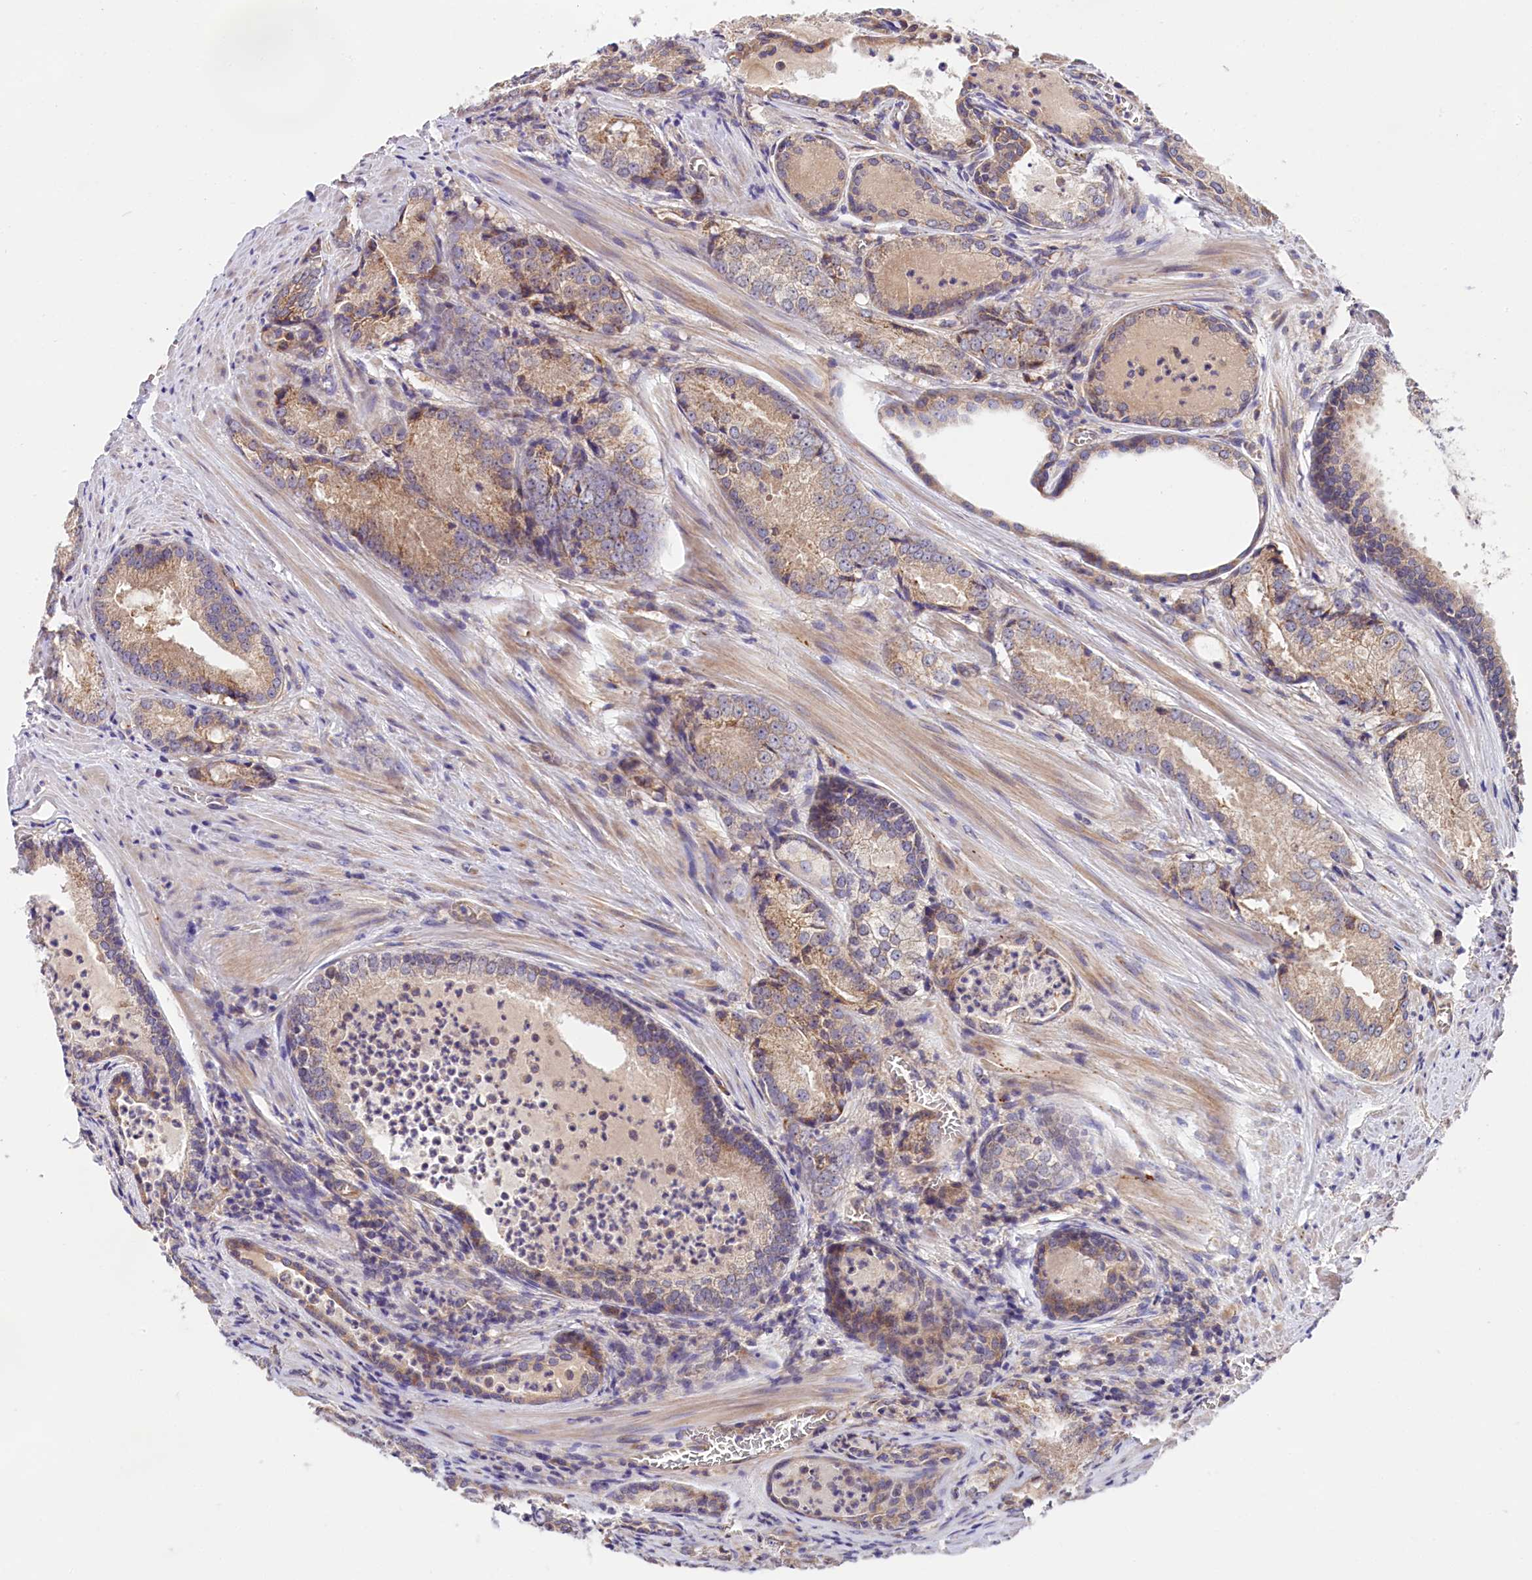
{"staining": {"intensity": "weak", "quantity": "<25%", "location": "cytoplasmic/membranous"}, "tissue": "prostate cancer", "cell_type": "Tumor cells", "image_type": "cancer", "snomed": [{"axis": "morphology", "description": "Adenocarcinoma, Low grade"}, {"axis": "topography", "description": "Prostate"}], "caption": "Immunohistochemical staining of adenocarcinoma (low-grade) (prostate) reveals no significant staining in tumor cells. (IHC, brightfield microscopy, high magnification).", "gene": "SPG11", "patient": {"sex": "male", "age": 54}}